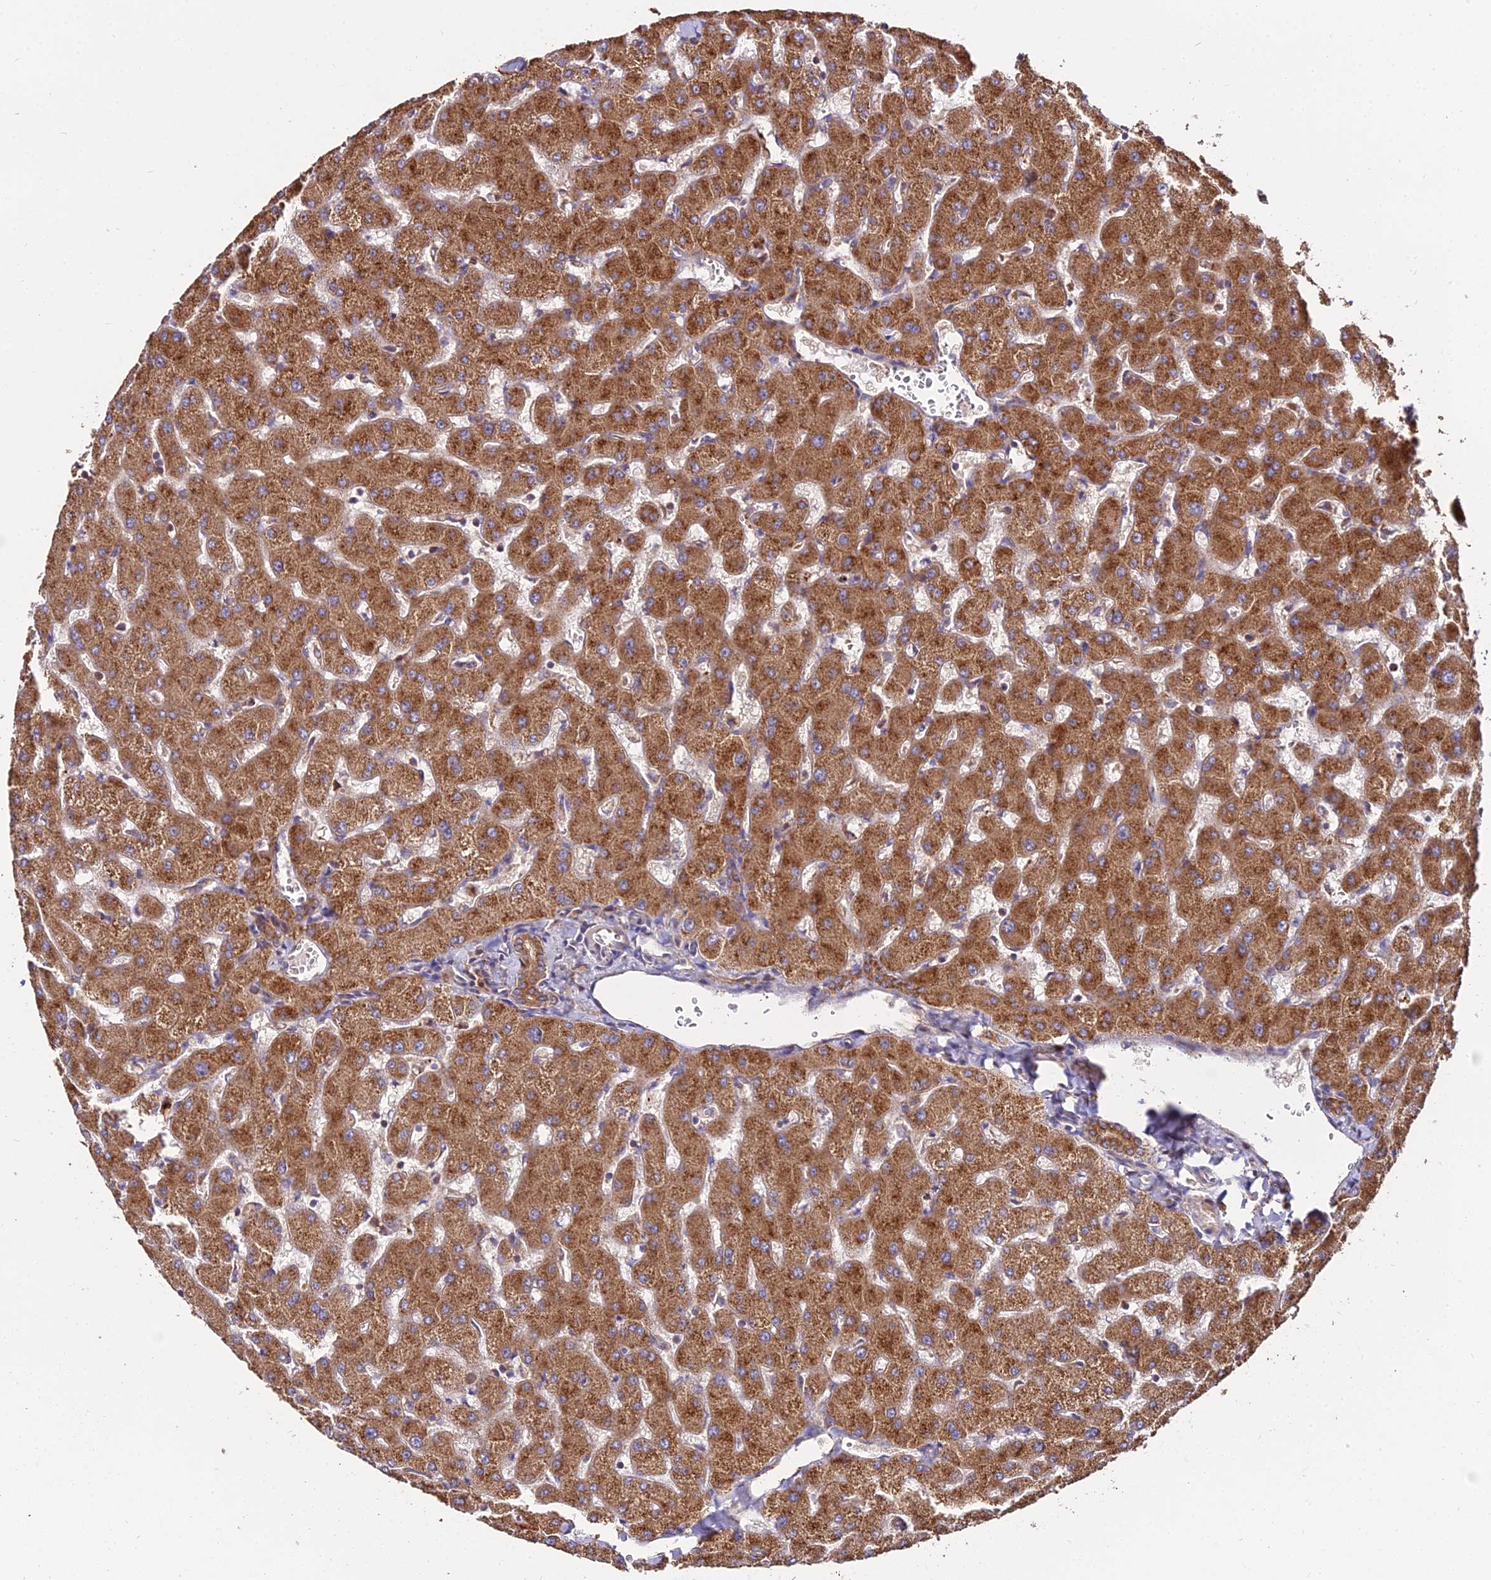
{"staining": {"intensity": "strong", "quantity": ">75%", "location": "cytoplasmic/membranous"}, "tissue": "liver", "cell_type": "Cholangiocytes", "image_type": "normal", "snomed": [{"axis": "morphology", "description": "Normal tissue, NOS"}, {"axis": "topography", "description": "Liver"}], "caption": "DAB (3,3'-diaminobenzidine) immunohistochemical staining of normal liver reveals strong cytoplasmic/membranous protein positivity in about >75% of cholangiocytes. Immunohistochemistry stains the protein in brown and the nuclei are stained blue.", "gene": "ENSG00000258465", "patient": {"sex": "female", "age": 63}}